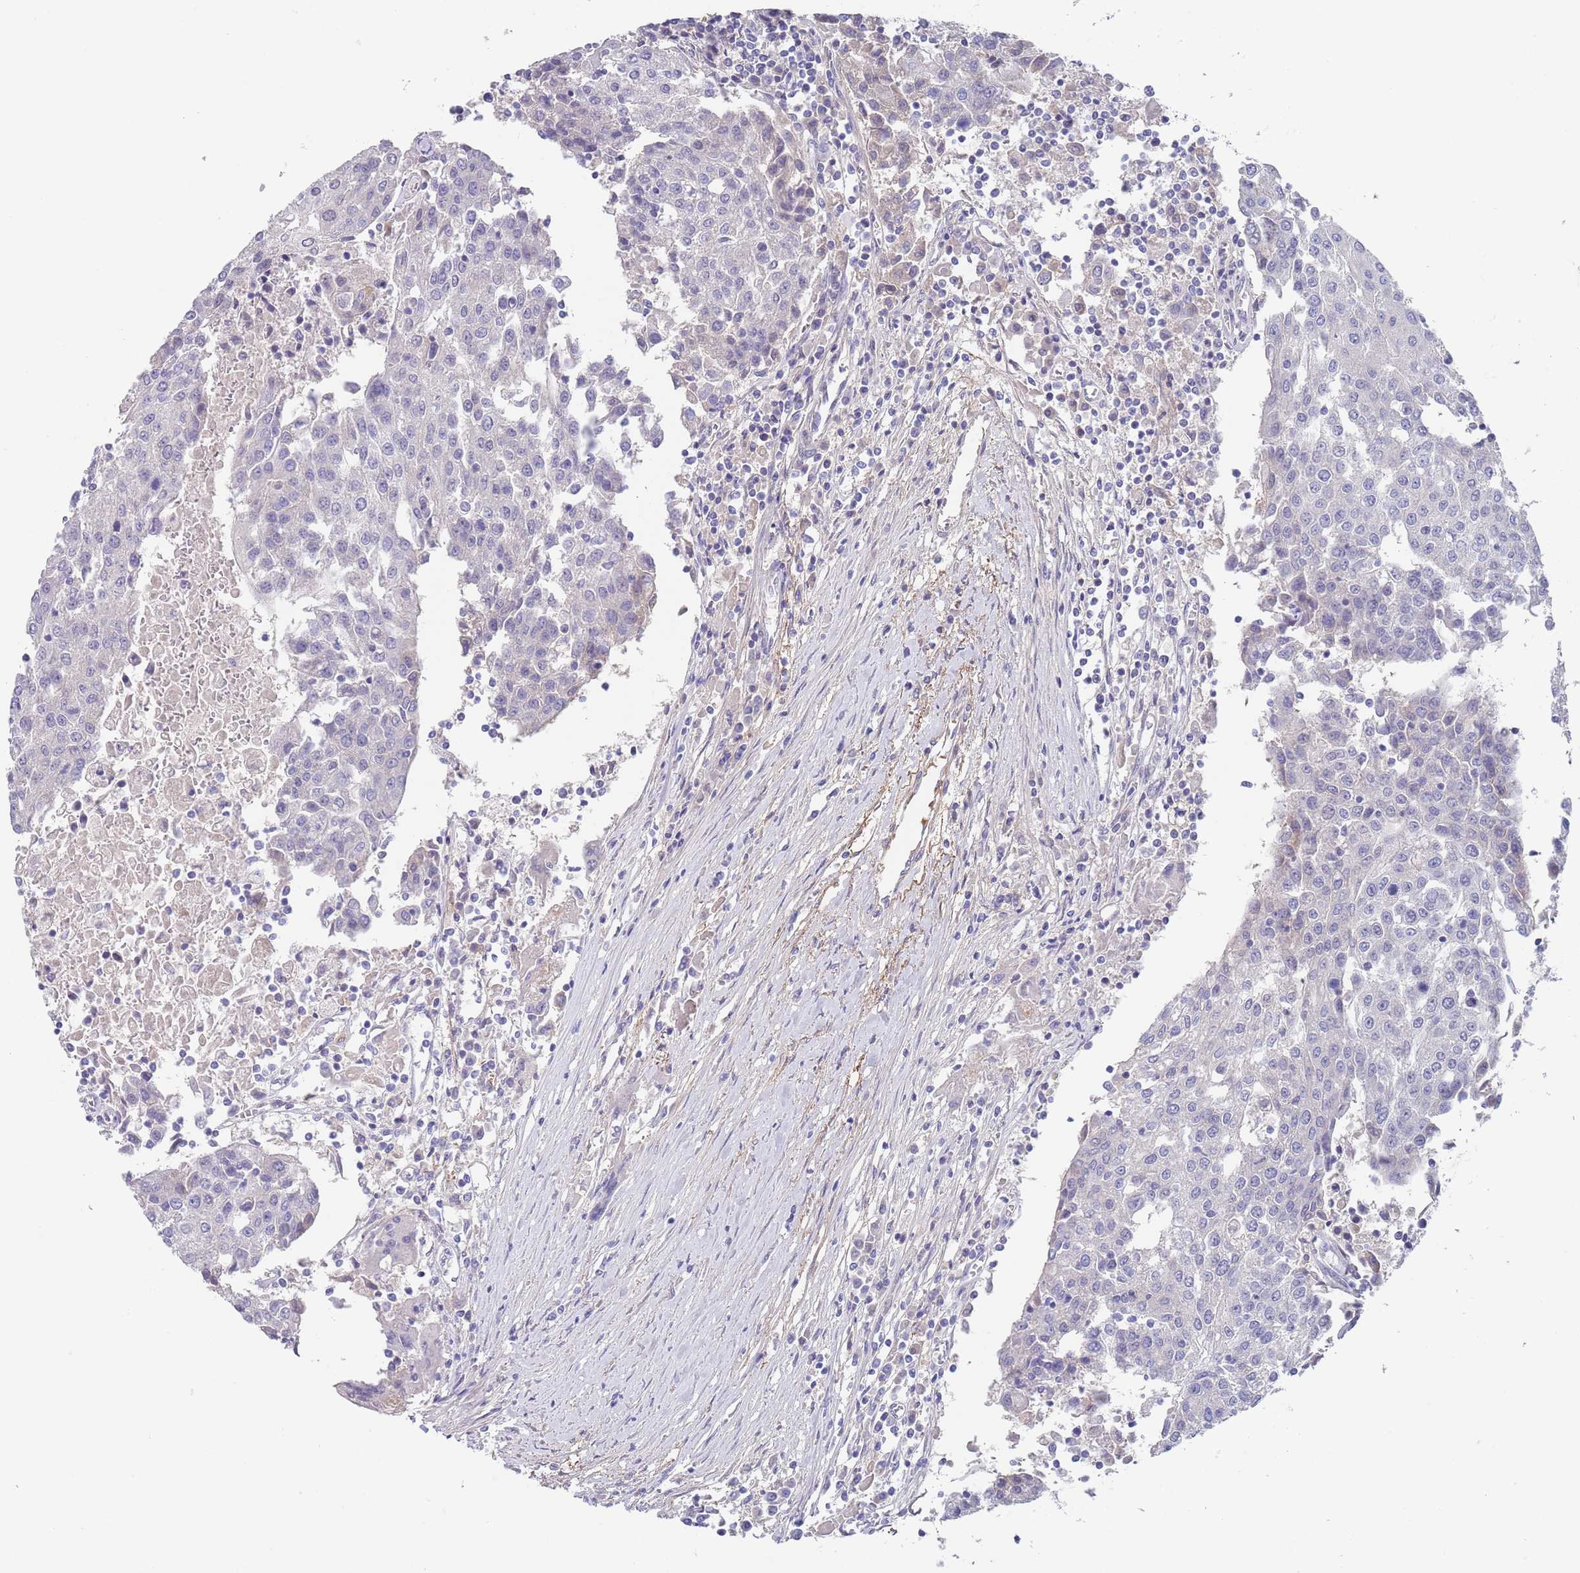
{"staining": {"intensity": "negative", "quantity": "none", "location": "none"}, "tissue": "urothelial cancer", "cell_type": "Tumor cells", "image_type": "cancer", "snomed": [{"axis": "morphology", "description": "Urothelial carcinoma, High grade"}, {"axis": "topography", "description": "Urinary bladder"}], "caption": "The immunohistochemistry micrograph has no significant staining in tumor cells of urothelial cancer tissue.", "gene": "RNF169", "patient": {"sex": "female", "age": 85}}